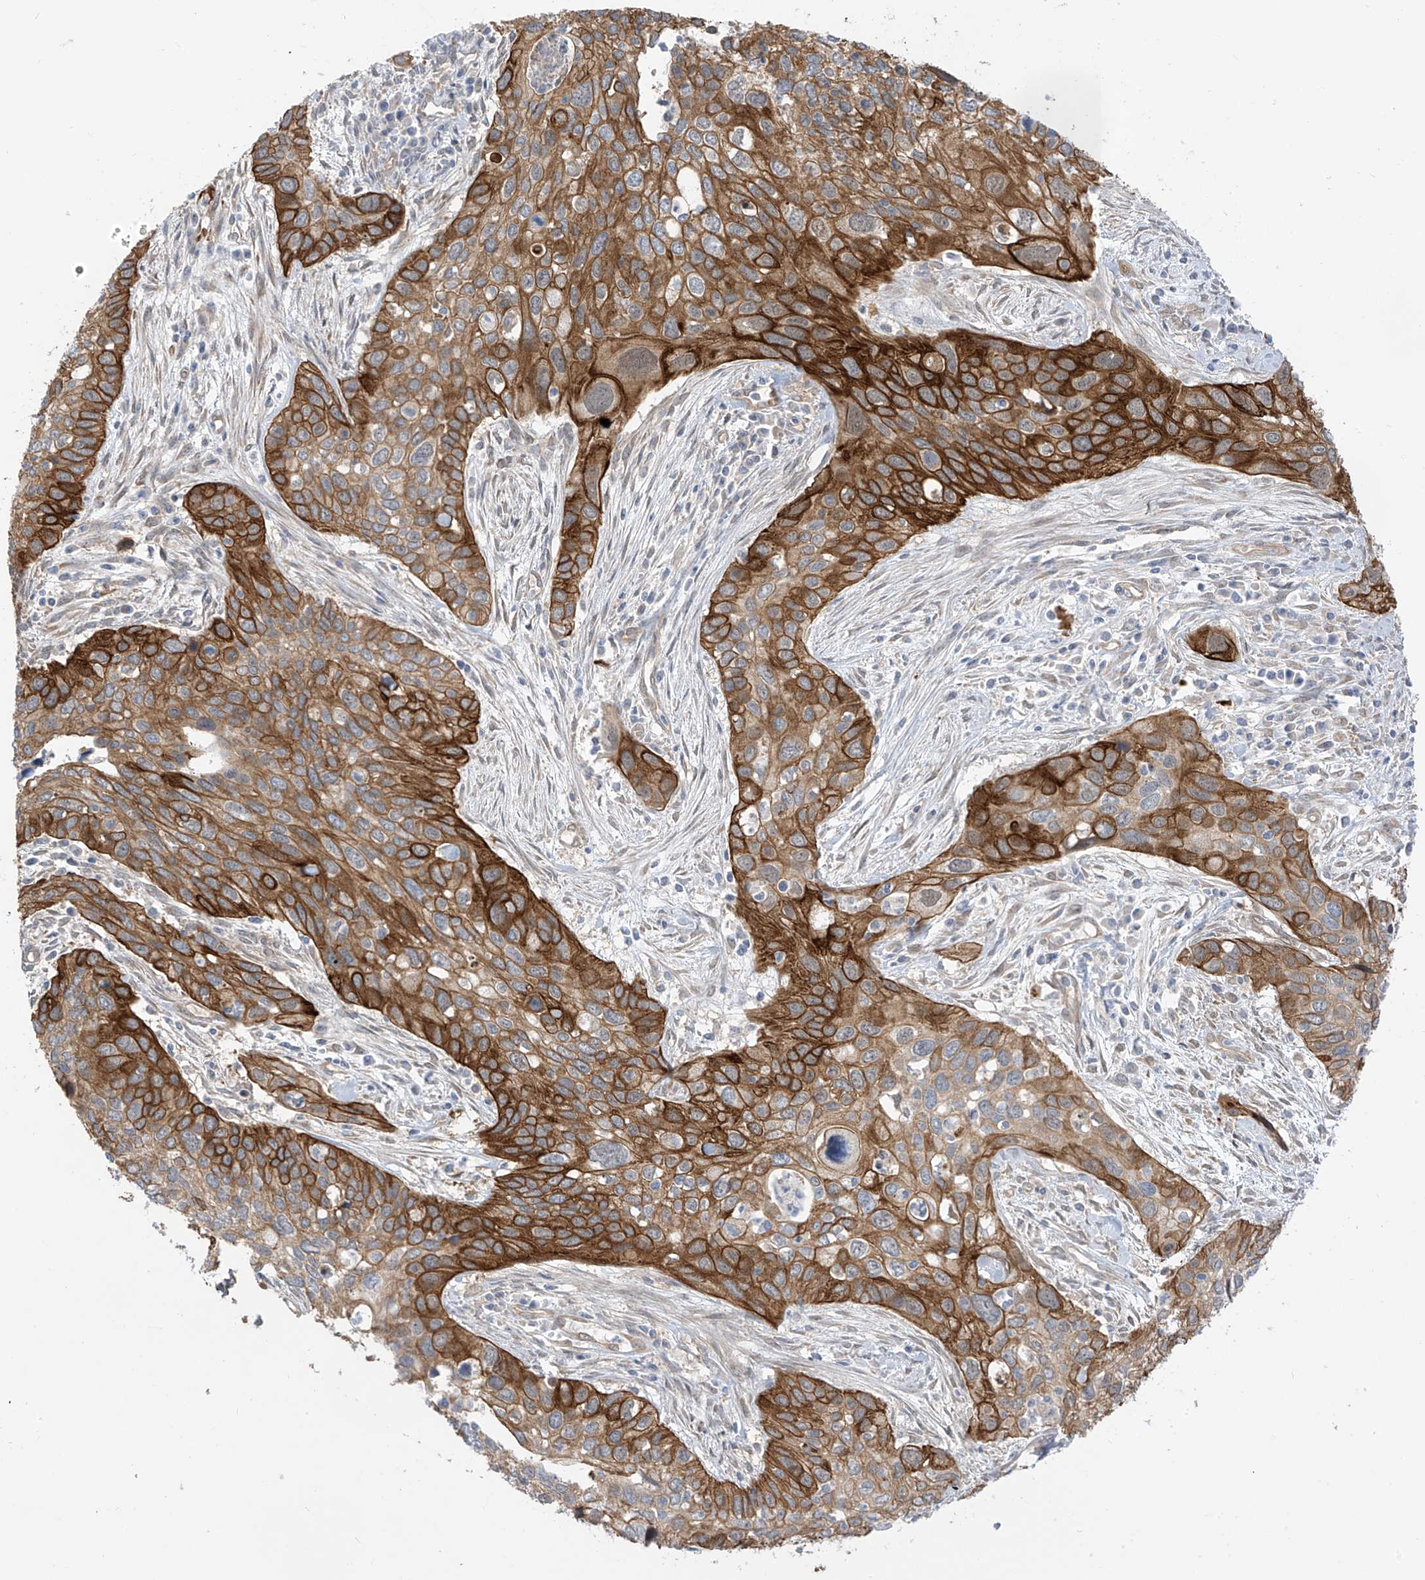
{"staining": {"intensity": "strong", "quantity": ">75%", "location": "cytoplasmic/membranous"}, "tissue": "cervical cancer", "cell_type": "Tumor cells", "image_type": "cancer", "snomed": [{"axis": "morphology", "description": "Squamous cell carcinoma, NOS"}, {"axis": "topography", "description": "Cervix"}], "caption": "Brown immunohistochemical staining in cervical squamous cell carcinoma reveals strong cytoplasmic/membranous expression in approximately >75% of tumor cells.", "gene": "EIPR1", "patient": {"sex": "female", "age": 55}}